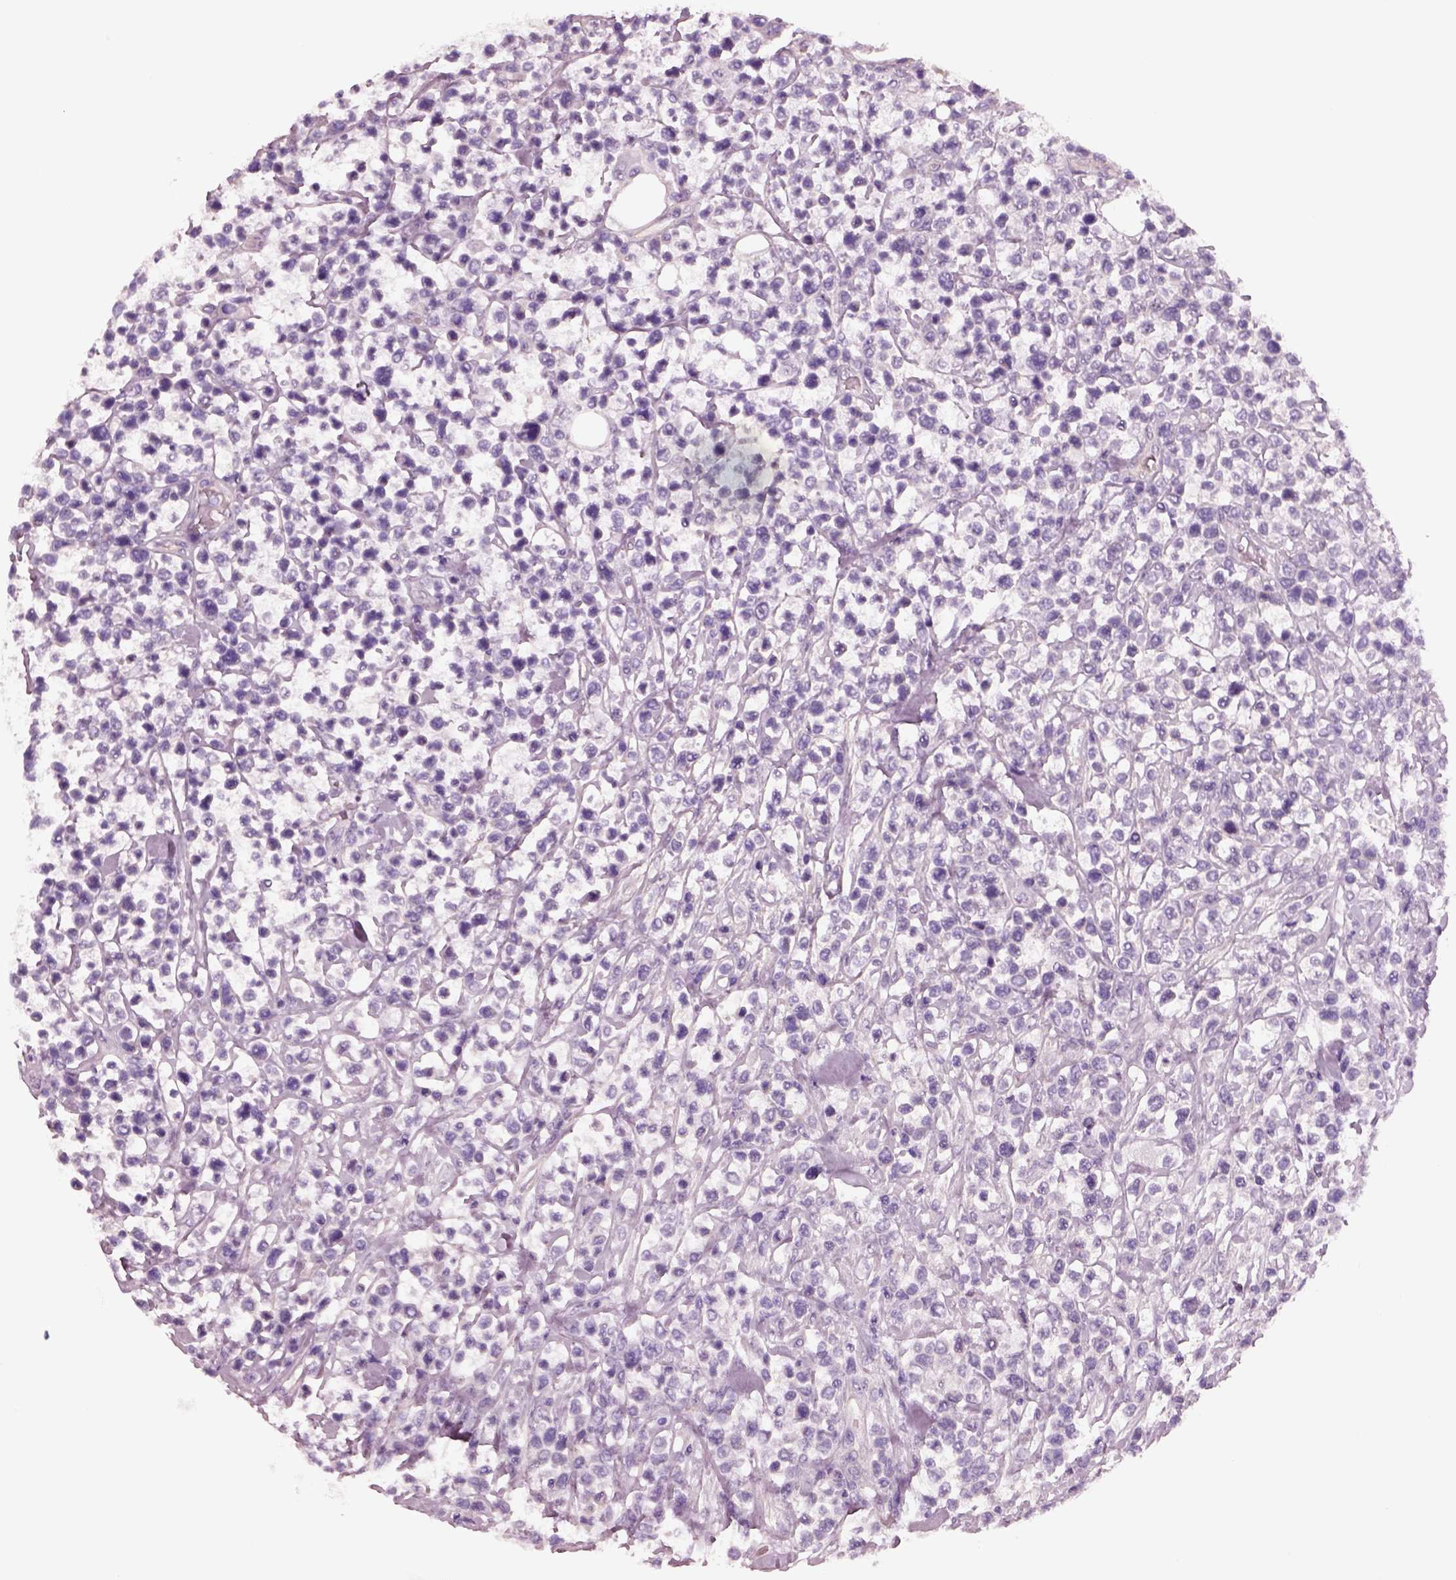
{"staining": {"intensity": "negative", "quantity": "none", "location": "none"}, "tissue": "lymphoma", "cell_type": "Tumor cells", "image_type": "cancer", "snomed": [{"axis": "morphology", "description": "Malignant lymphoma, non-Hodgkin's type, High grade"}, {"axis": "topography", "description": "Soft tissue"}], "caption": "The immunohistochemistry (IHC) micrograph has no significant positivity in tumor cells of lymphoma tissue.", "gene": "IGLL1", "patient": {"sex": "female", "age": 56}}